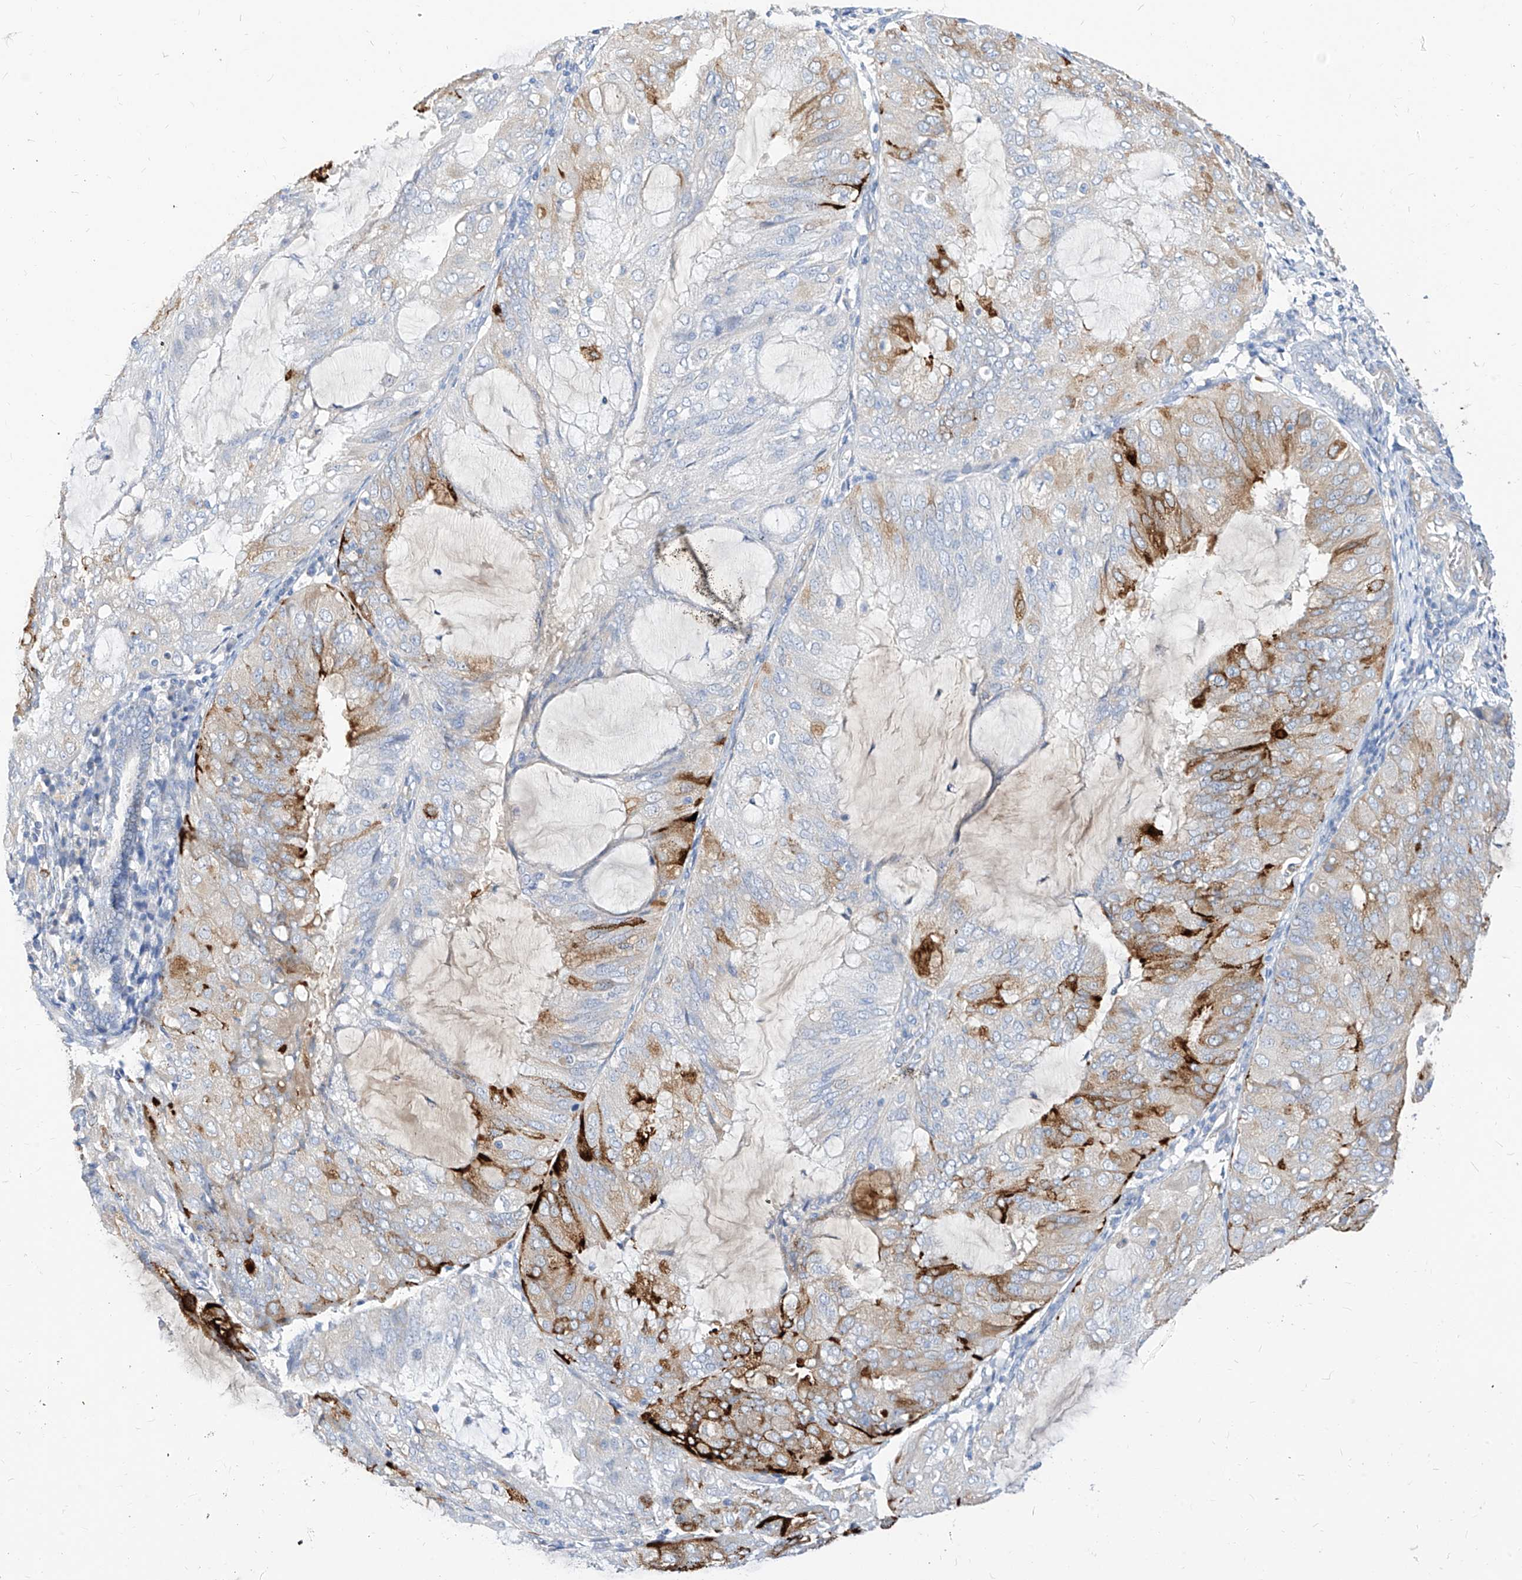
{"staining": {"intensity": "moderate", "quantity": "<25%", "location": "cytoplasmic/membranous"}, "tissue": "endometrial cancer", "cell_type": "Tumor cells", "image_type": "cancer", "snomed": [{"axis": "morphology", "description": "Adenocarcinoma, NOS"}, {"axis": "topography", "description": "Endometrium"}], "caption": "Brown immunohistochemical staining in human endometrial cancer reveals moderate cytoplasmic/membranous staining in approximately <25% of tumor cells.", "gene": "SCGB2A1", "patient": {"sex": "female", "age": 81}}